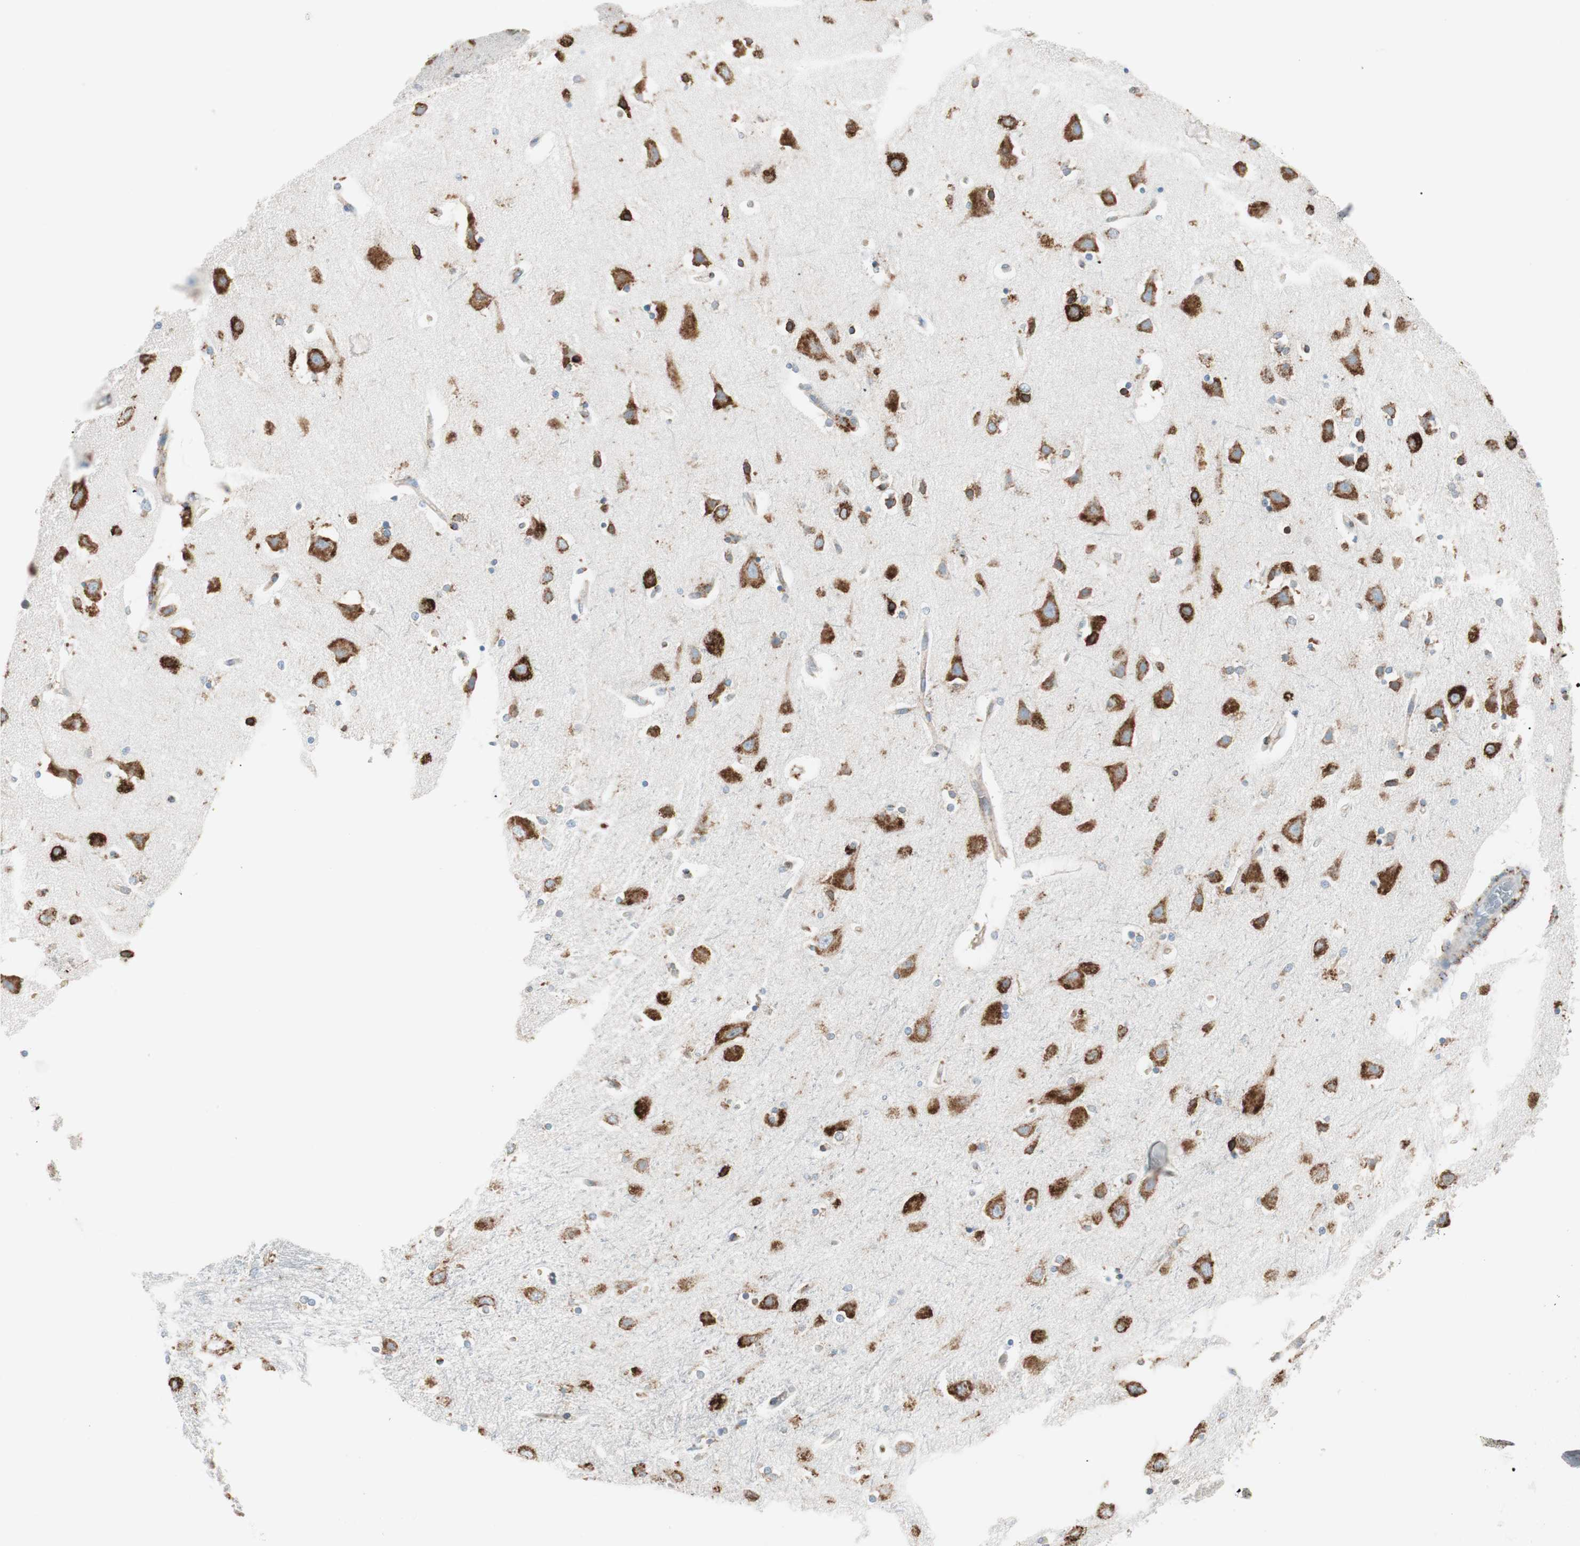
{"staining": {"intensity": "moderate", "quantity": "25%-75%", "location": "cytoplasmic/membranous"}, "tissue": "caudate", "cell_type": "Glial cells", "image_type": "normal", "snomed": [{"axis": "morphology", "description": "Normal tissue, NOS"}, {"axis": "topography", "description": "Lateral ventricle wall"}], "caption": "The immunohistochemical stain highlights moderate cytoplasmic/membranous staining in glial cells of normal caudate.", "gene": "P4HTM", "patient": {"sex": "female", "age": 54}}